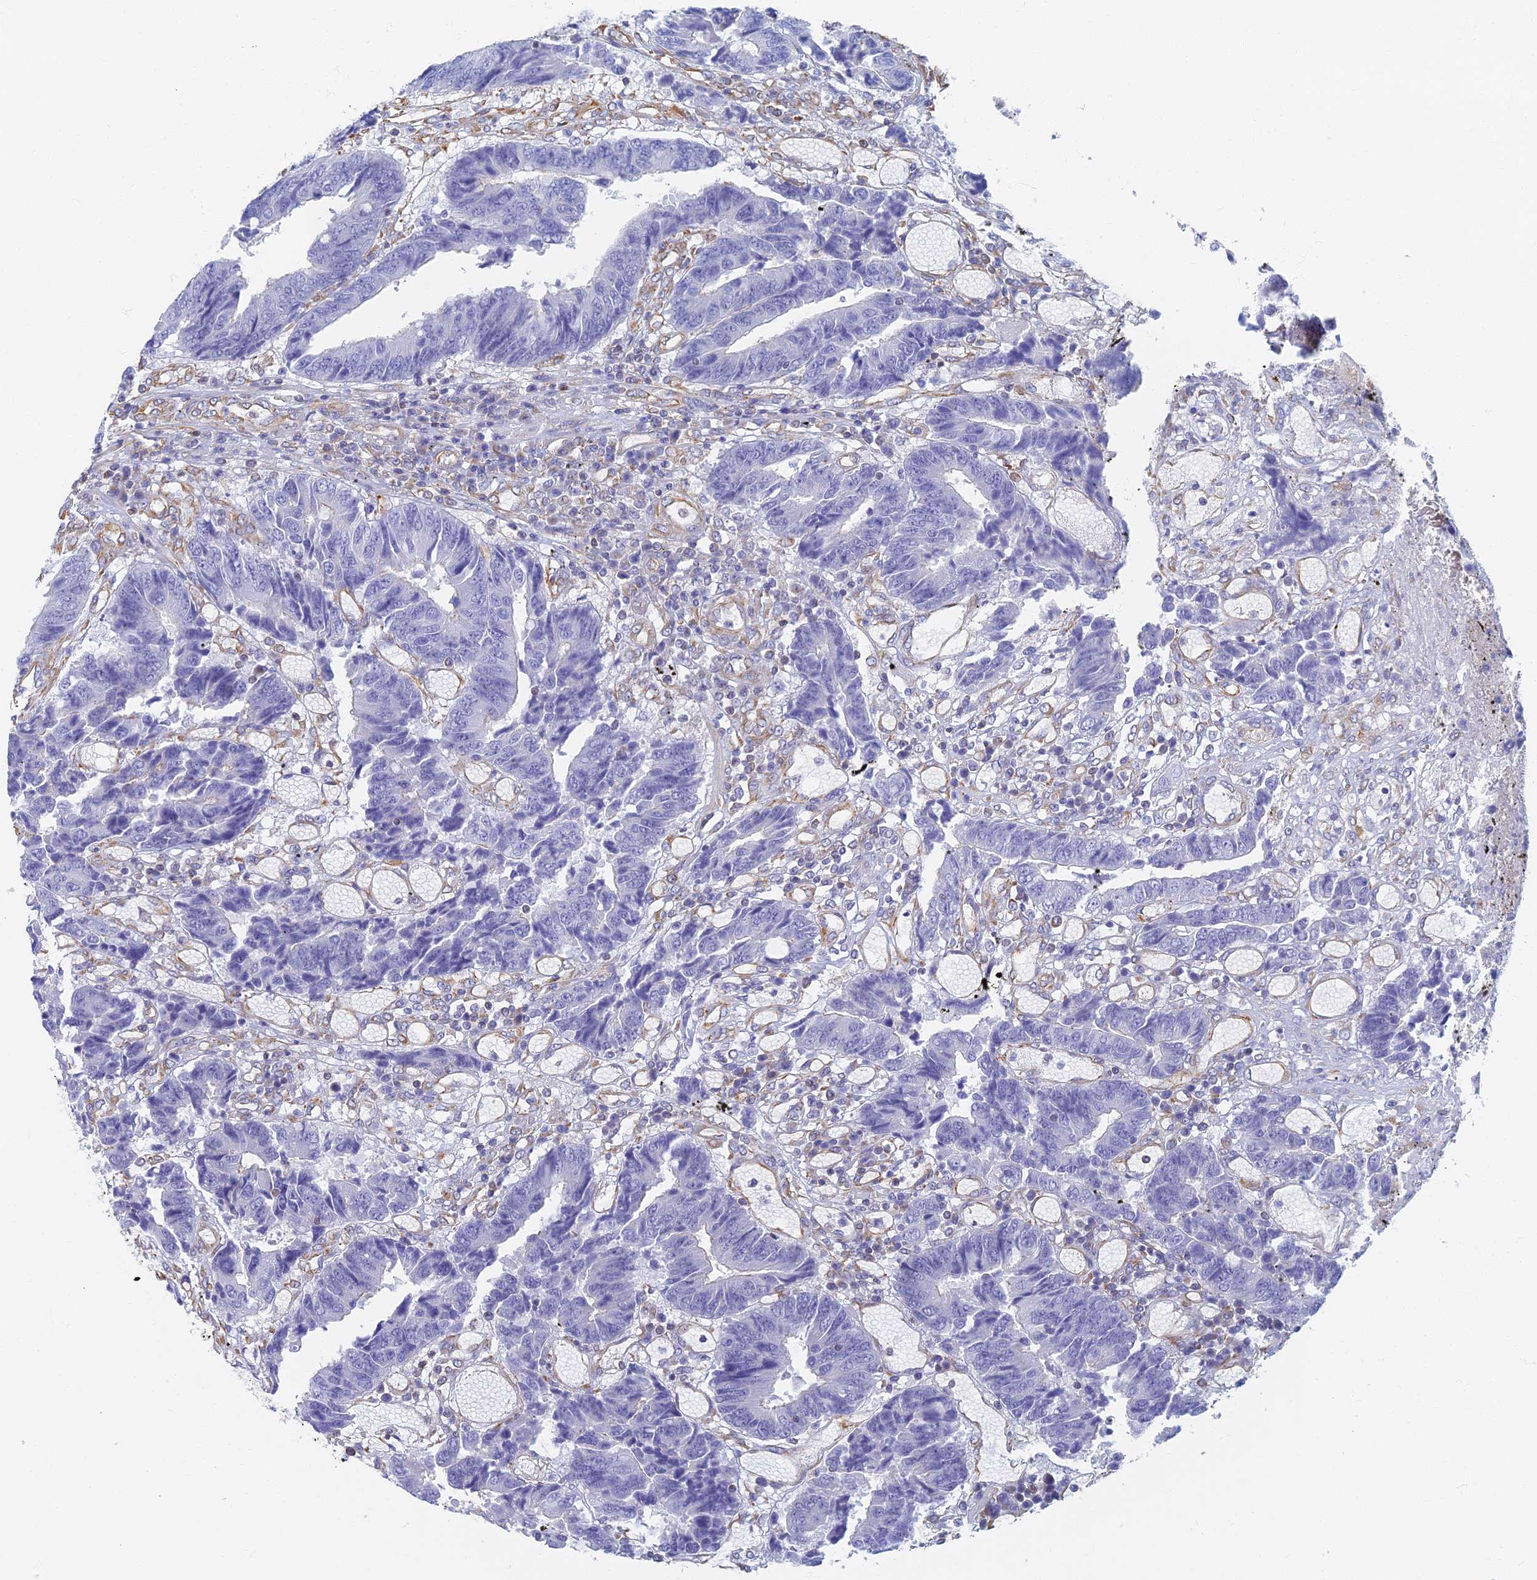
{"staining": {"intensity": "negative", "quantity": "none", "location": "none"}, "tissue": "colorectal cancer", "cell_type": "Tumor cells", "image_type": "cancer", "snomed": [{"axis": "morphology", "description": "Adenocarcinoma, NOS"}, {"axis": "topography", "description": "Rectum"}], "caption": "Micrograph shows no protein positivity in tumor cells of colorectal adenocarcinoma tissue. The staining is performed using DAB brown chromogen with nuclei counter-stained in using hematoxylin.", "gene": "RMC1", "patient": {"sex": "male", "age": 84}}